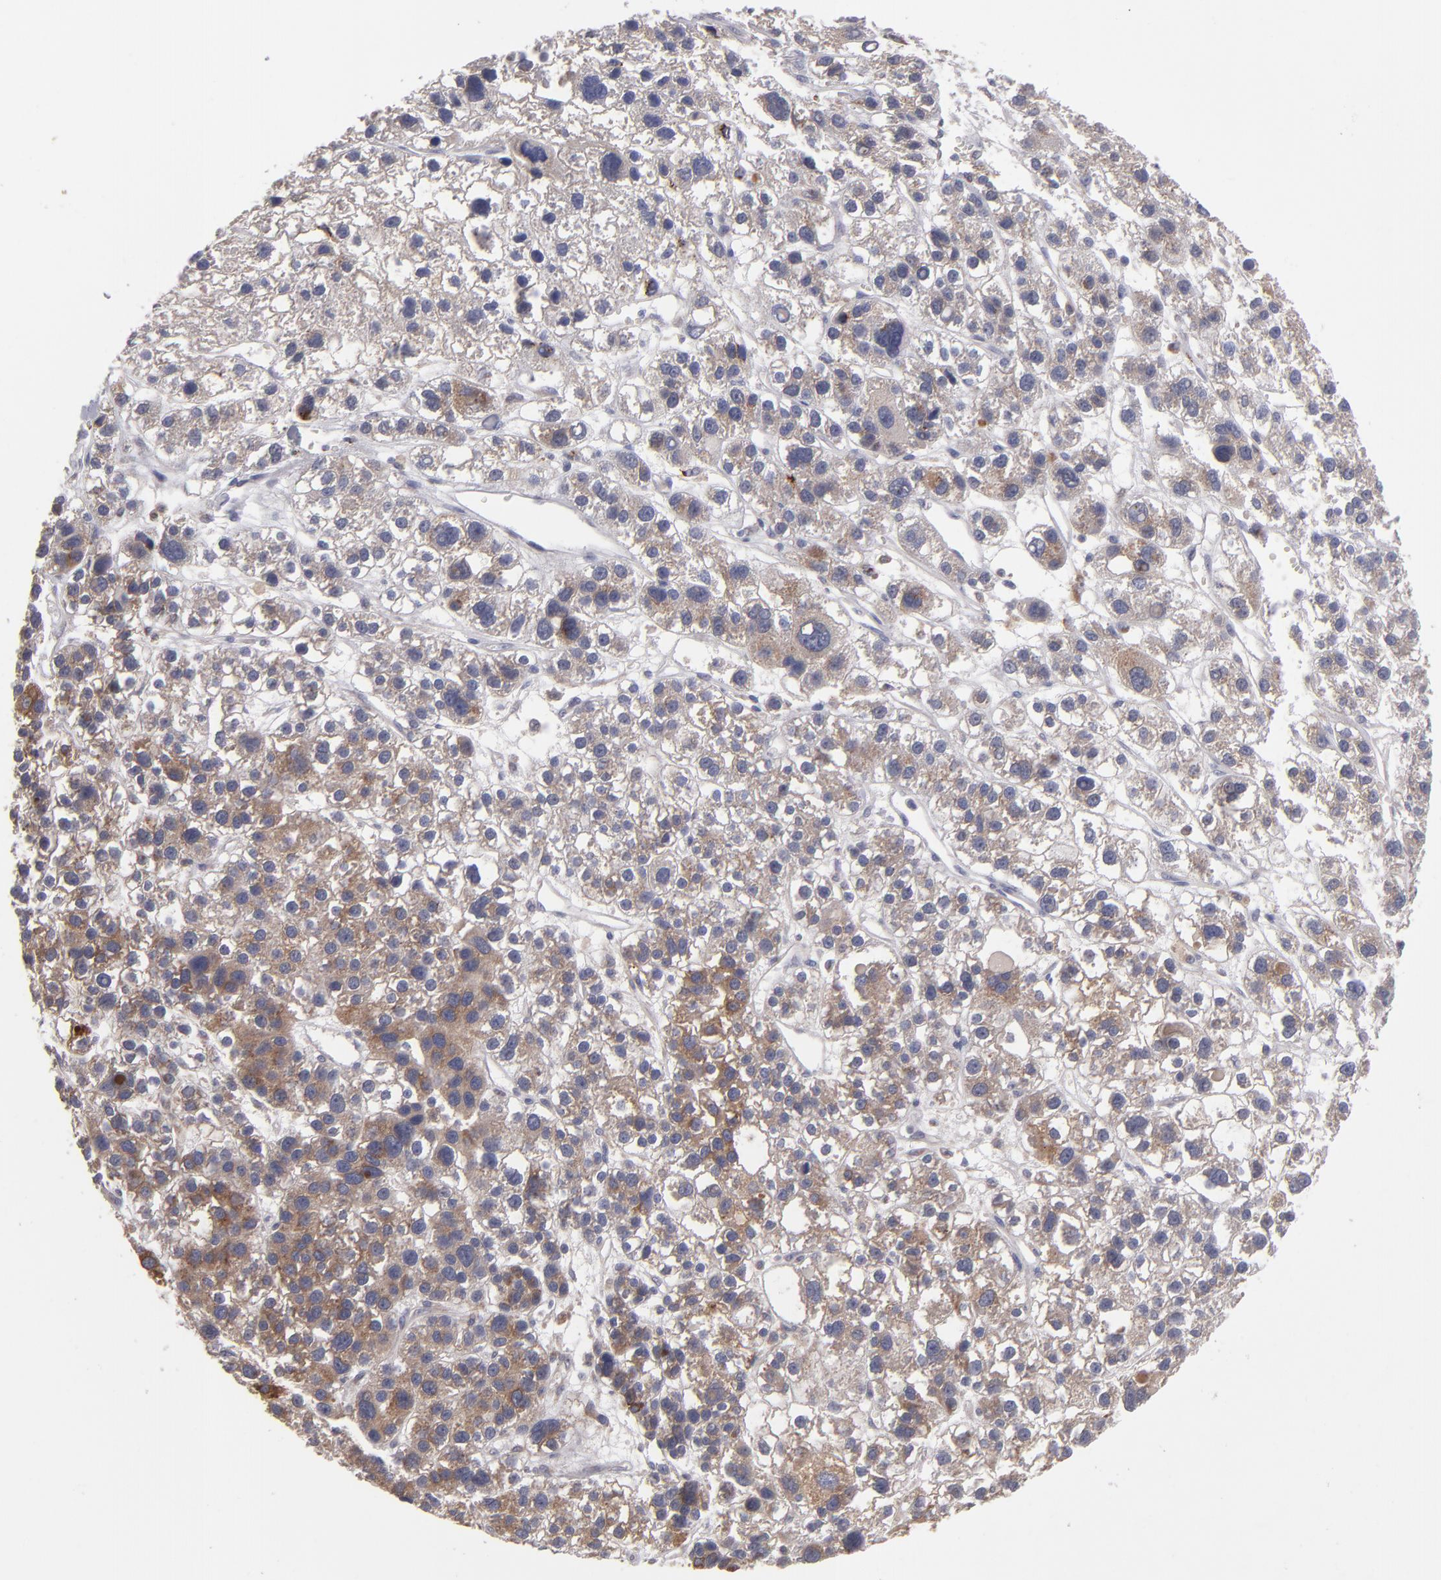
{"staining": {"intensity": "weak", "quantity": ">75%", "location": "cytoplasmic/membranous"}, "tissue": "liver cancer", "cell_type": "Tumor cells", "image_type": "cancer", "snomed": [{"axis": "morphology", "description": "Carcinoma, Hepatocellular, NOS"}, {"axis": "topography", "description": "Liver"}], "caption": "IHC (DAB) staining of human liver cancer reveals weak cytoplasmic/membranous protein expression in approximately >75% of tumor cells. The protein is stained brown, and the nuclei are stained in blue (DAB (3,3'-diaminobenzidine) IHC with brightfield microscopy, high magnification).", "gene": "IL12A", "patient": {"sex": "female", "age": 85}}